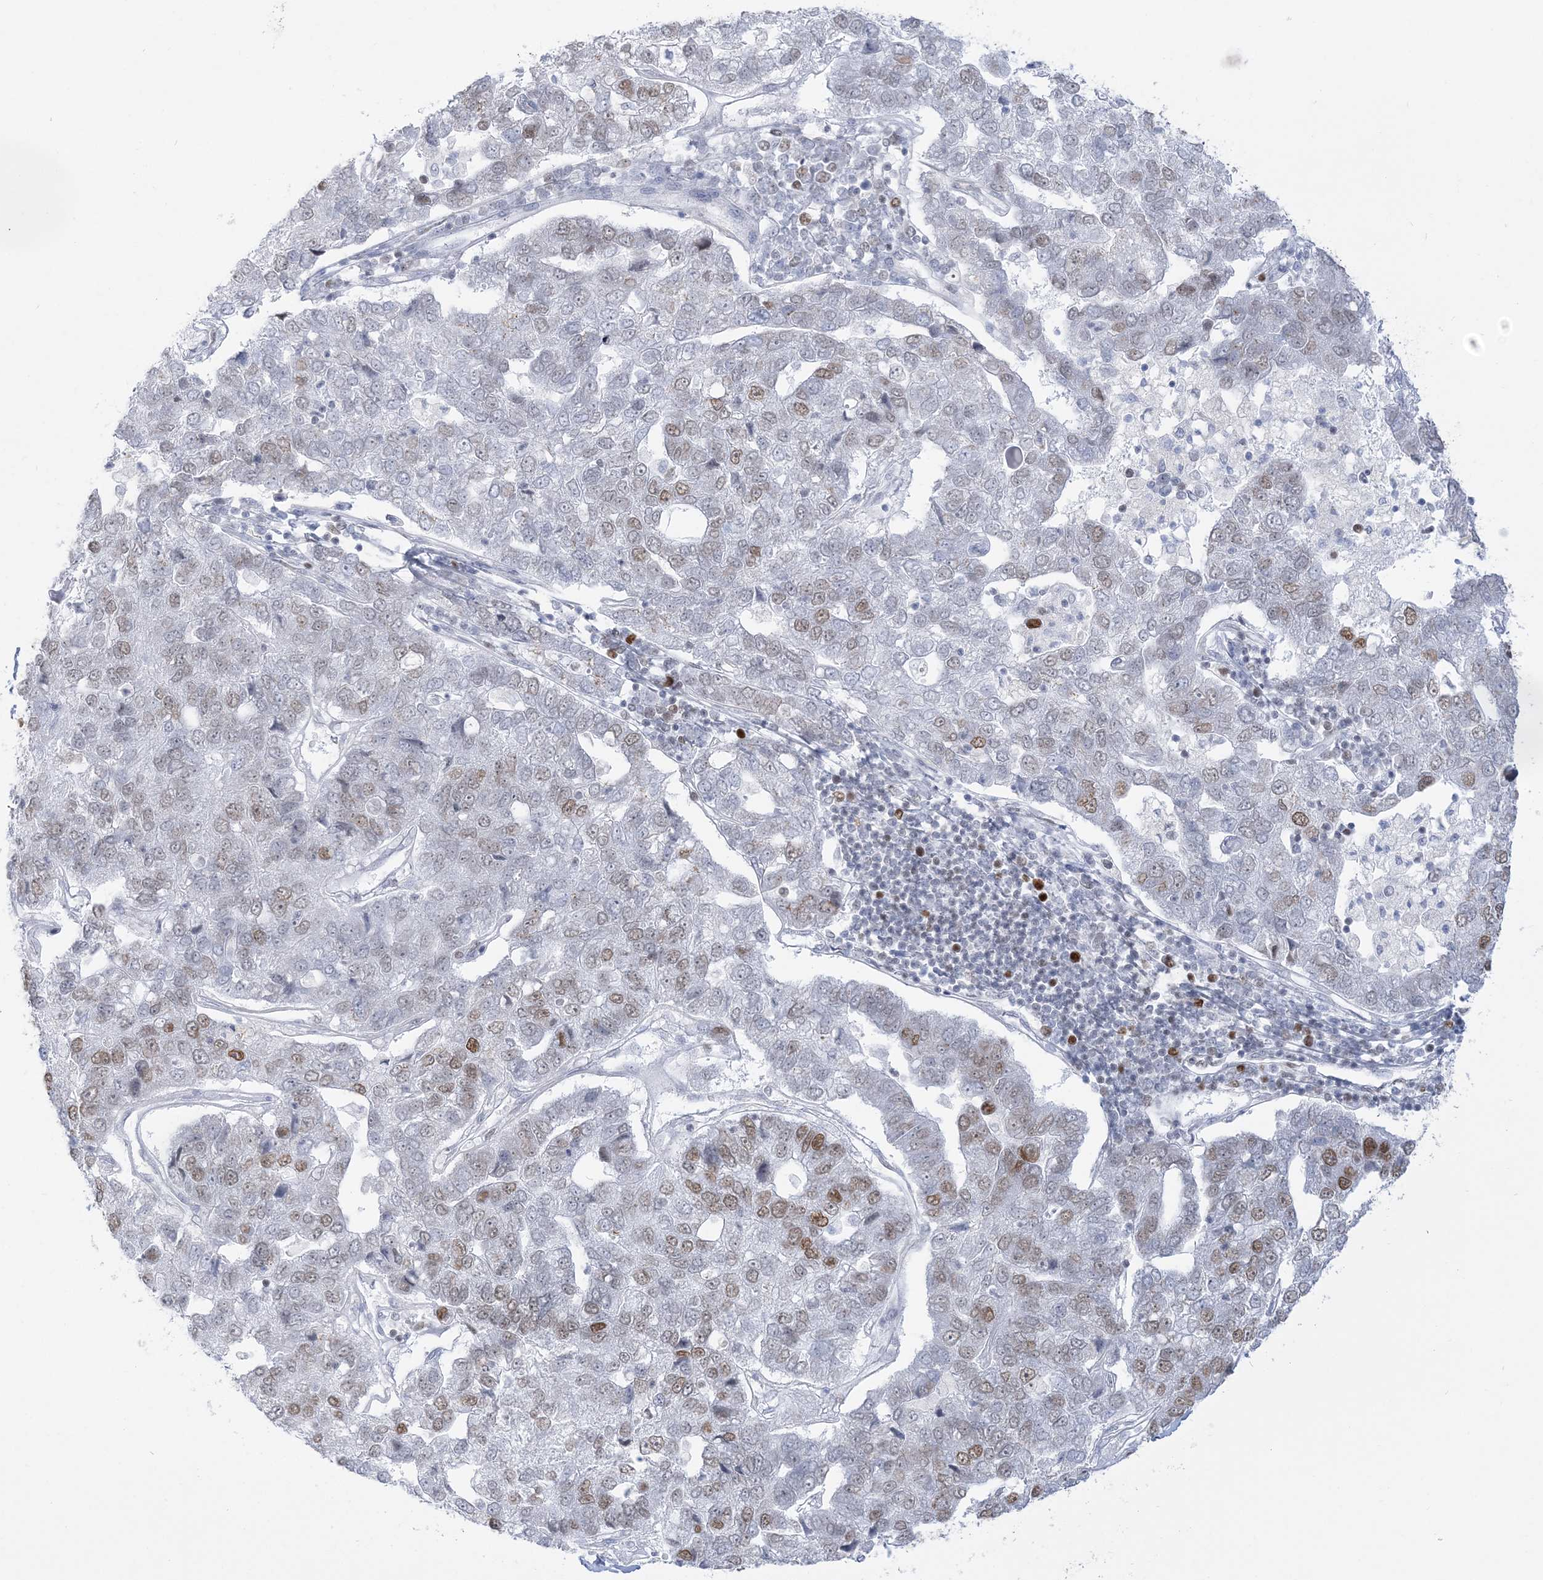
{"staining": {"intensity": "moderate", "quantity": "<25%", "location": "nuclear"}, "tissue": "pancreatic cancer", "cell_type": "Tumor cells", "image_type": "cancer", "snomed": [{"axis": "morphology", "description": "Adenocarcinoma, NOS"}, {"axis": "topography", "description": "Pancreas"}], "caption": "Protein staining of adenocarcinoma (pancreatic) tissue demonstrates moderate nuclear staining in about <25% of tumor cells. Ihc stains the protein of interest in brown and the nuclei are stained blue.", "gene": "DDX21", "patient": {"sex": "female", "age": 61}}